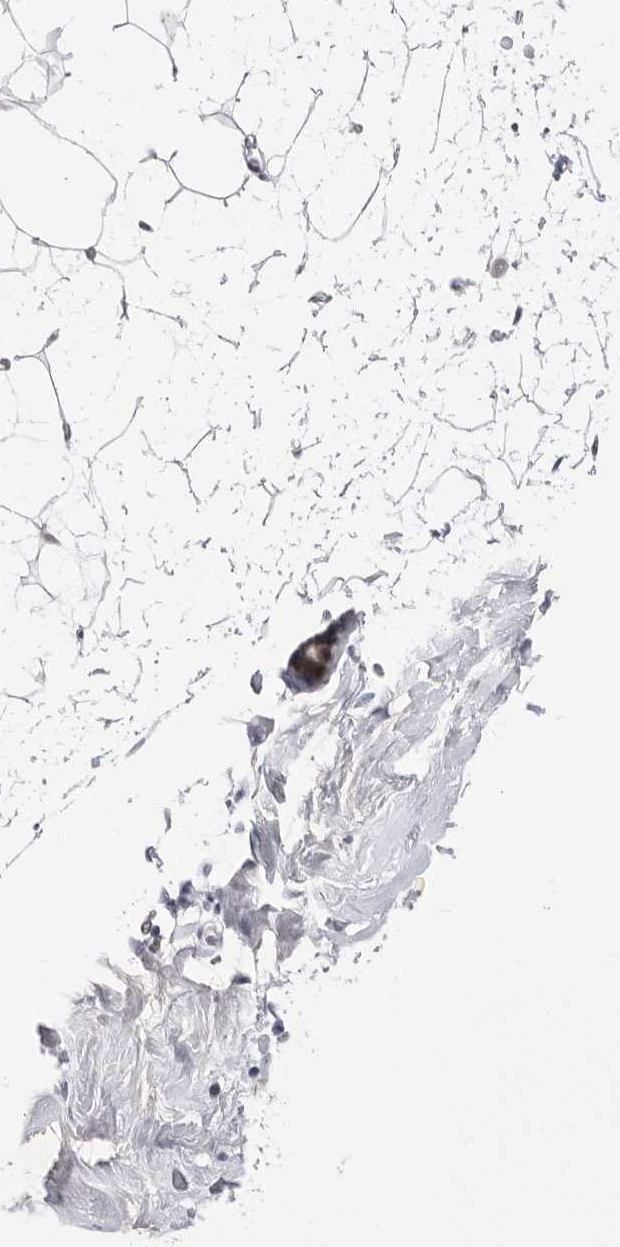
{"staining": {"intensity": "negative", "quantity": "none", "location": "none"}, "tissue": "breast", "cell_type": "Adipocytes", "image_type": "normal", "snomed": [{"axis": "morphology", "description": "Normal tissue, NOS"}, {"axis": "topography", "description": "Breast"}], "caption": "The immunohistochemistry photomicrograph has no significant staining in adipocytes of breast. Nuclei are stained in blue.", "gene": "ZBTB7B", "patient": {"sex": "female", "age": 23}}